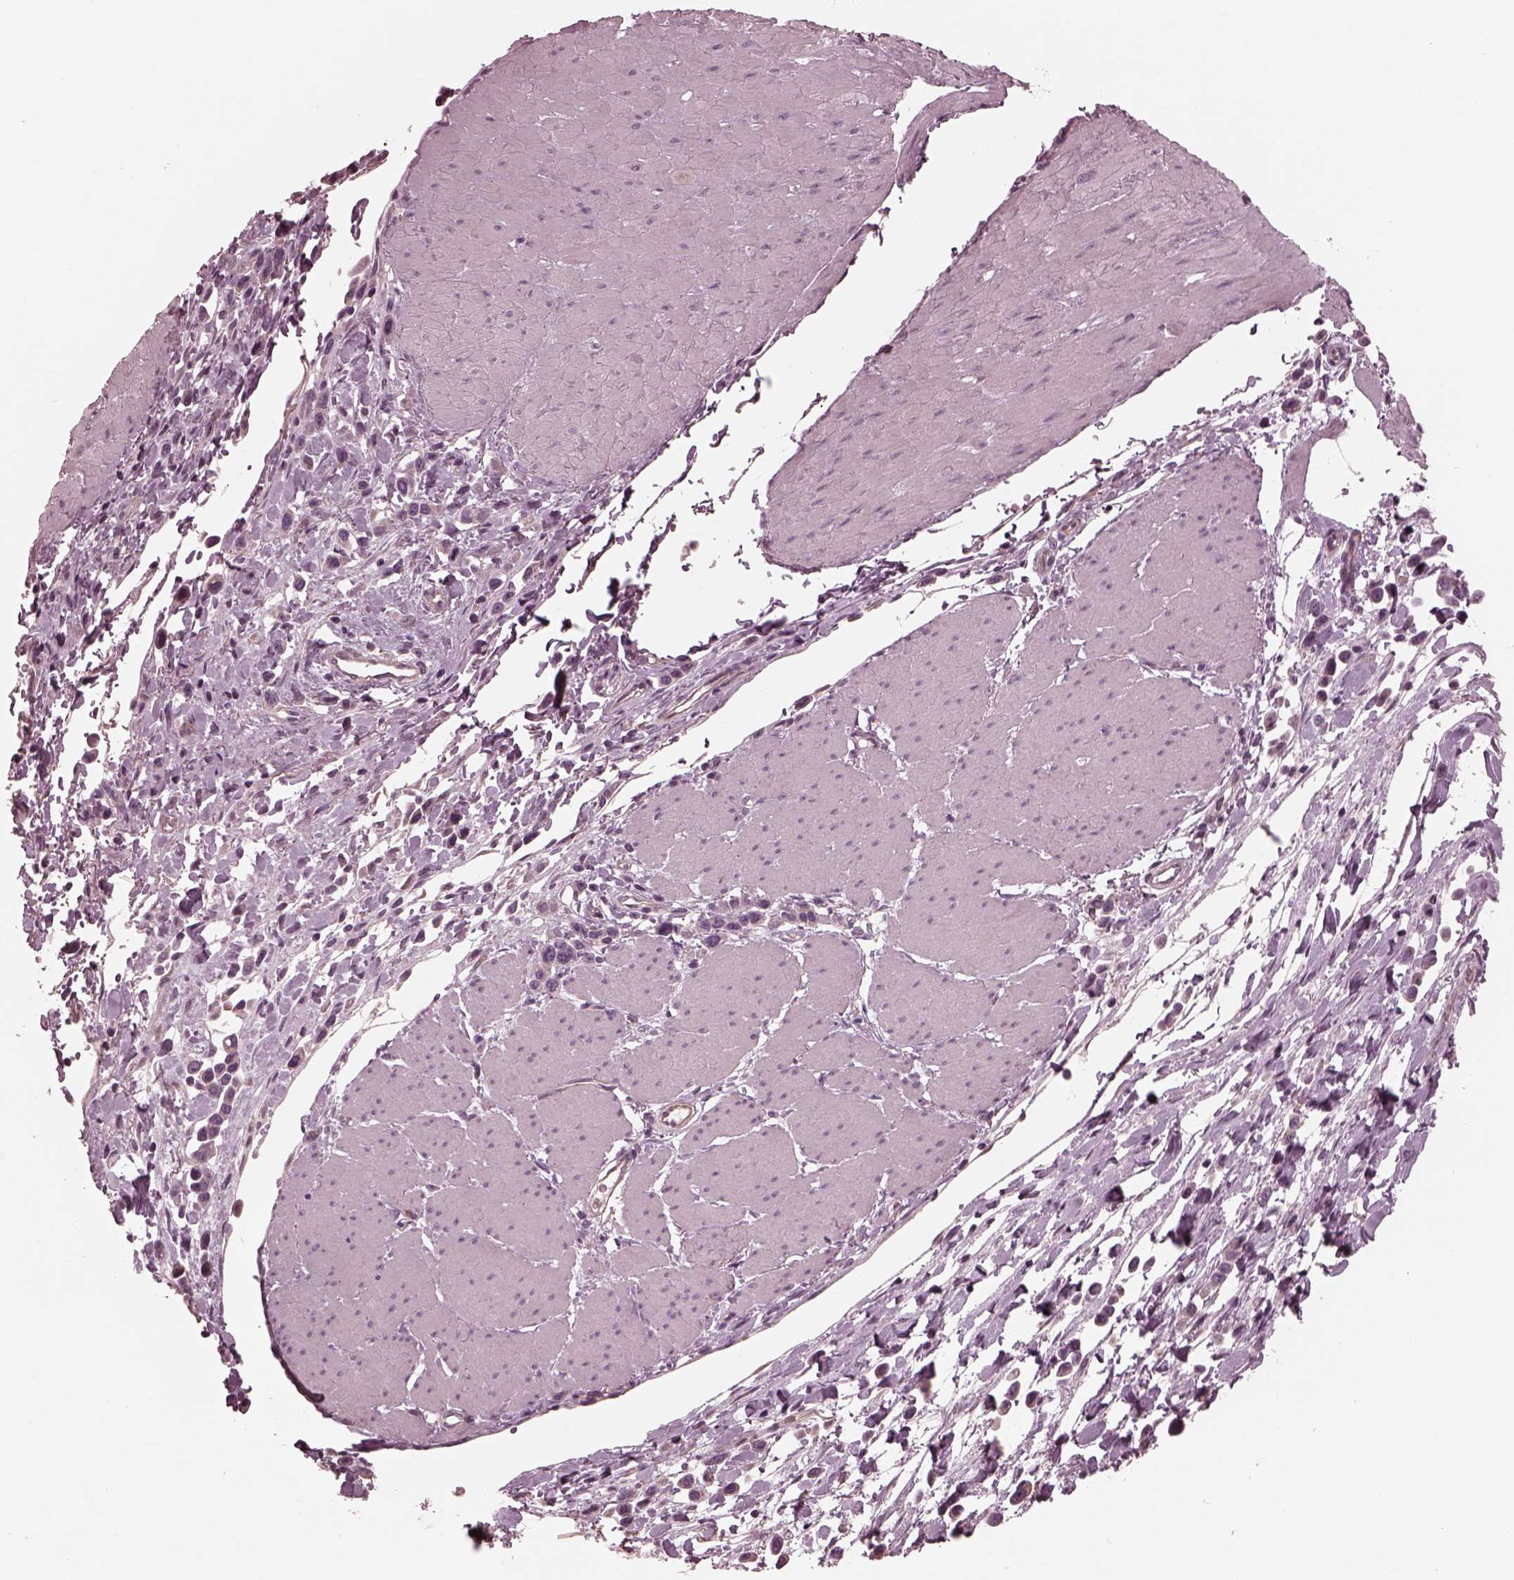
{"staining": {"intensity": "negative", "quantity": "none", "location": "none"}, "tissue": "stomach cancer", "cell_type": "Tumor cells", "image_type": "cancer", "snomed": [{"axis": "morphology", "description": "Adenocarcinoma, NOS"}, {"axis": "topography", "description": "Stomach"}], "caption": "The photomicrograph demonstrates no significant staining in tumor cells of stomach cancer (adenocarcinoma).", "gene": "KIF6", "patient": {"sex": "male", "age": 47}}